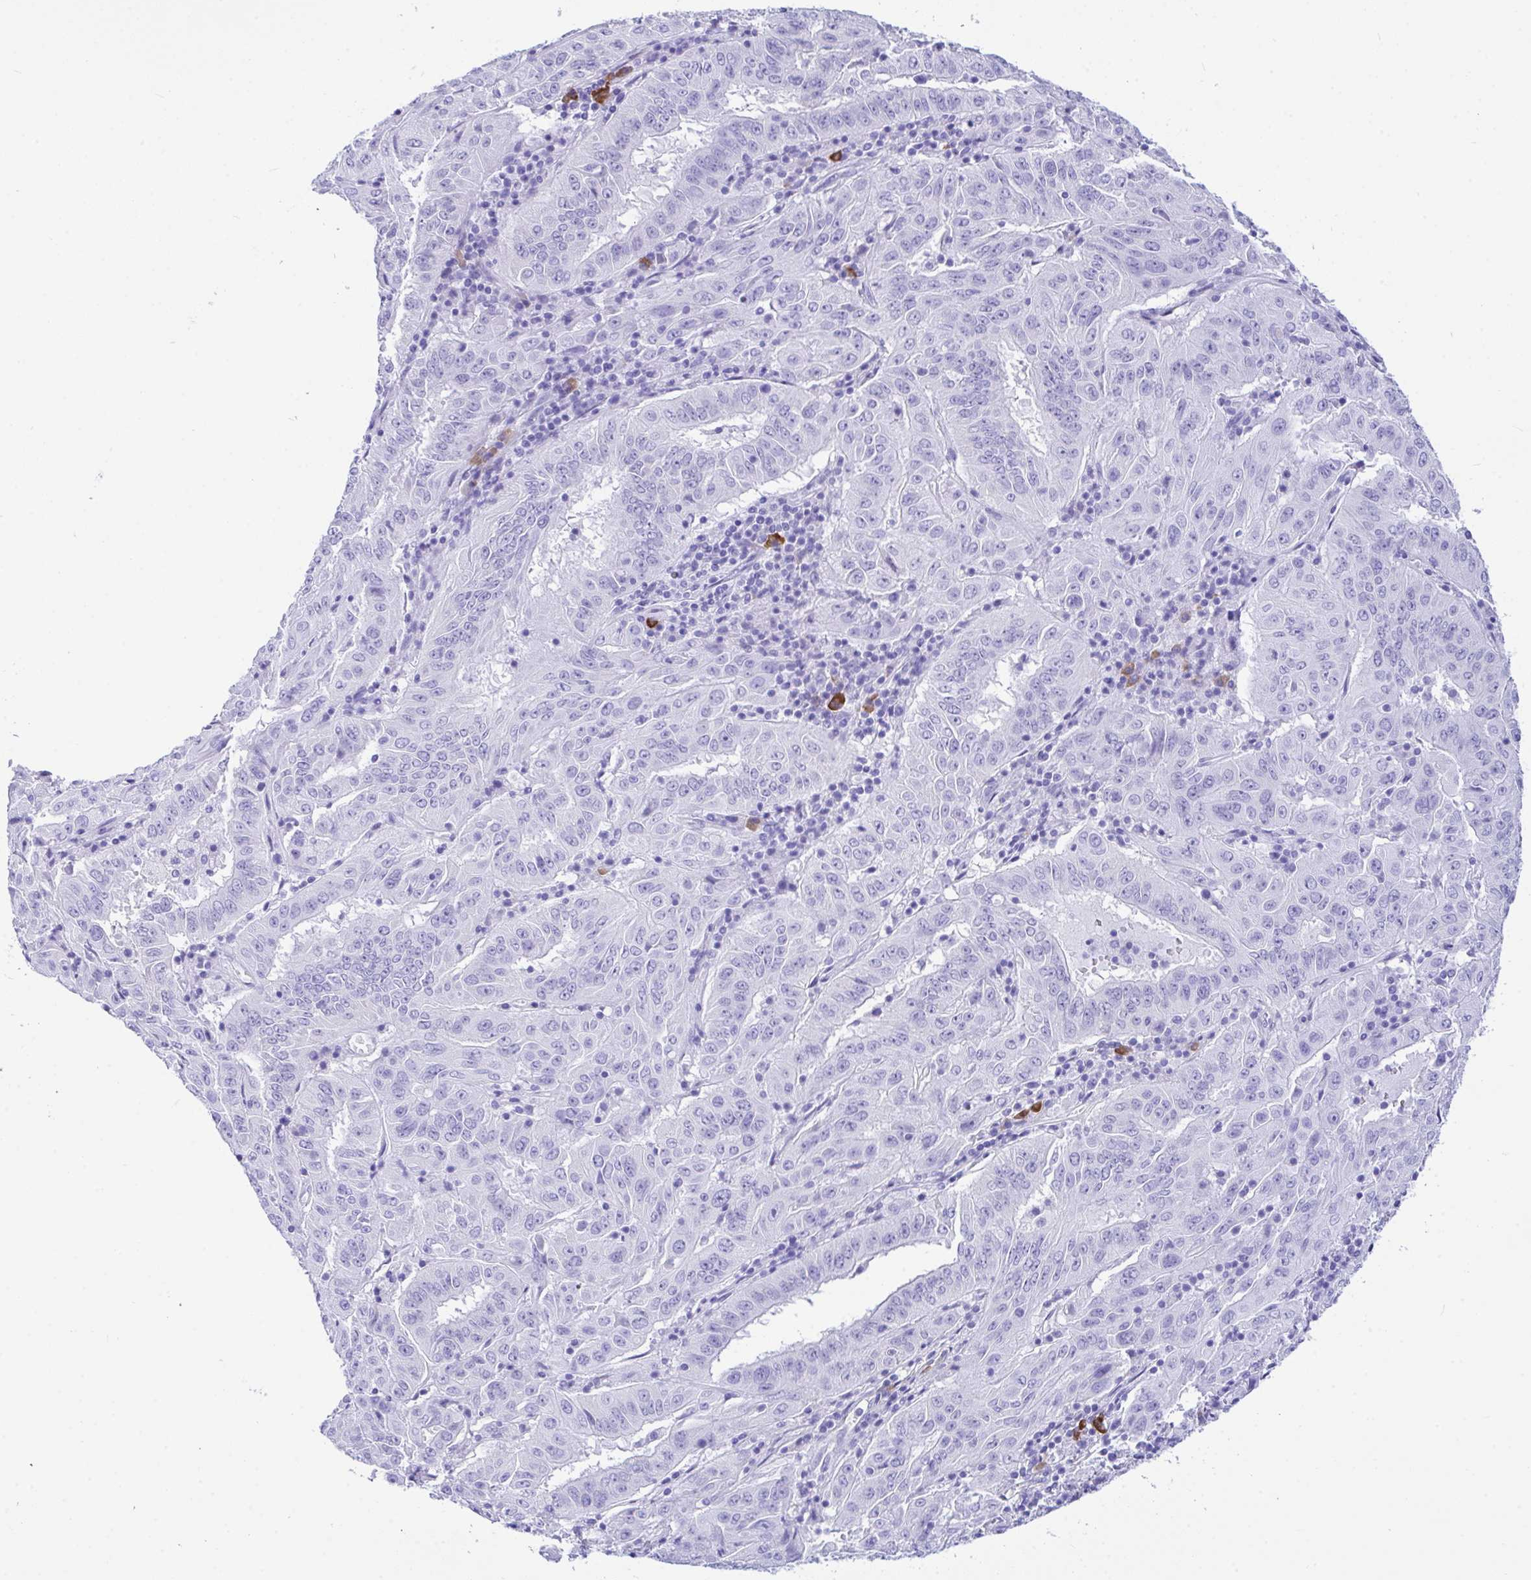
{"staining": {"intensity": "negative", "quantity": "none", "location": "none"}, "tissue": "pancreatic cancer", "cell_type": "Tumor cells", "image_type": "cancer", "snomed": [{"axis": "morphology", "description": "Adenocarcinoma, NOS"}, {"axis": "topography", "description": "Pancreas"}], "caption": "DAB (3,3'-diaminobenzidine) immunohistochemical staining of adenocarcinoma (pancreatic) shows no significant staining in tumor cells. (IHC, brightfield microscopy, high magnification).", "gene": "BEST4", "patient": {"sex": "male", "age": 63}}